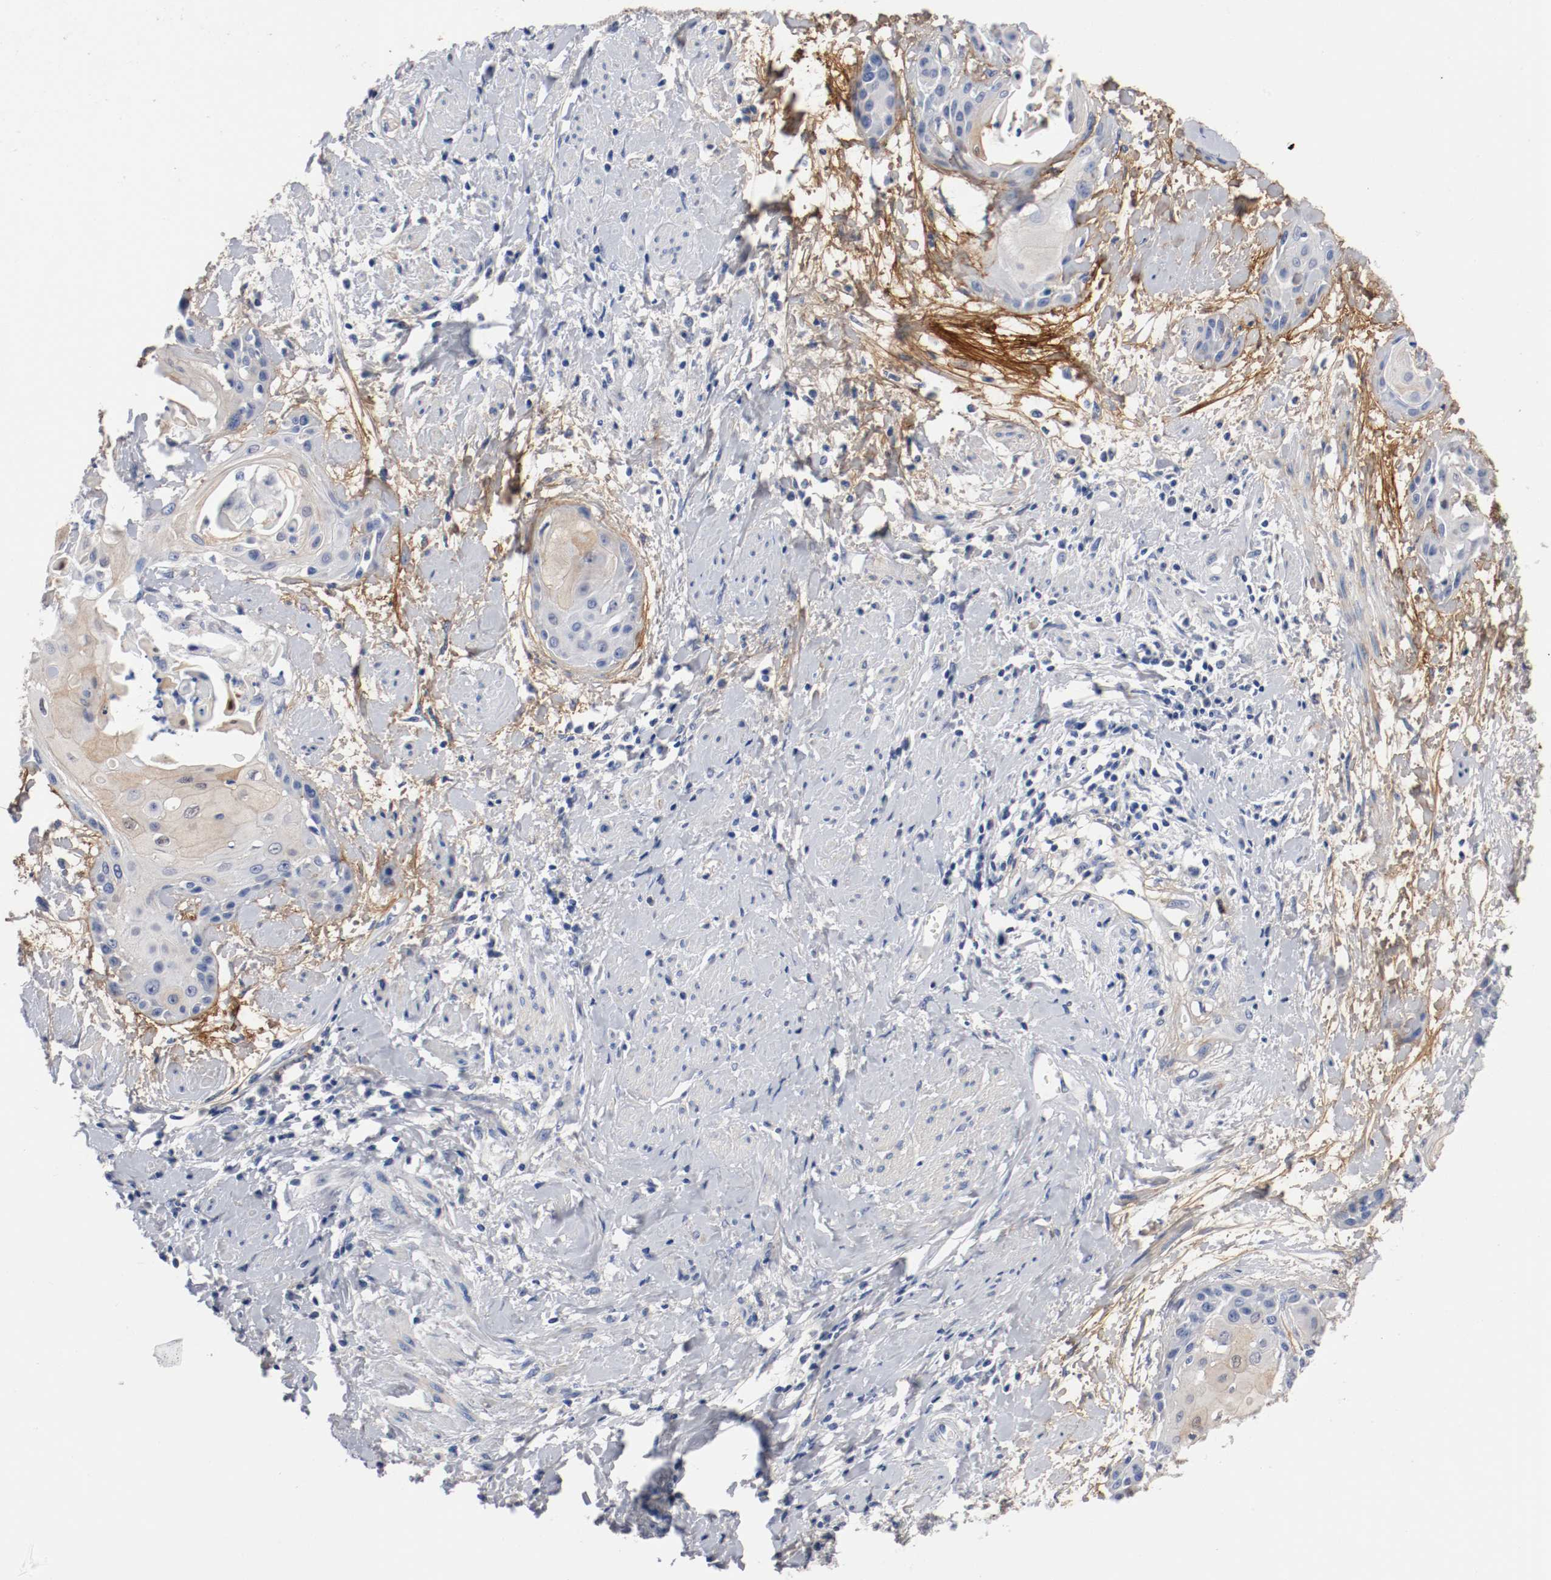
{"staining": {"intensity": "moderate", "quantity": "<25%", "location": "cytoplasmic/membranous"}, "tissue": "cervical cancer", "cell_type": "Tumor cells", "image_type": "cancer", "snomed": [{"axis": "morphology", "description": "Squamous cell carcinoma, NOS"}, {"axis": "topography", "description": "Cervix"}], "caption": "Cervical cancer tissue demonstrates moderate cytoplasmic/membranous positivity in approximately <25% of tumor cells", "gene": "TNC", "patient": {"sex": "female", "age": 57}}